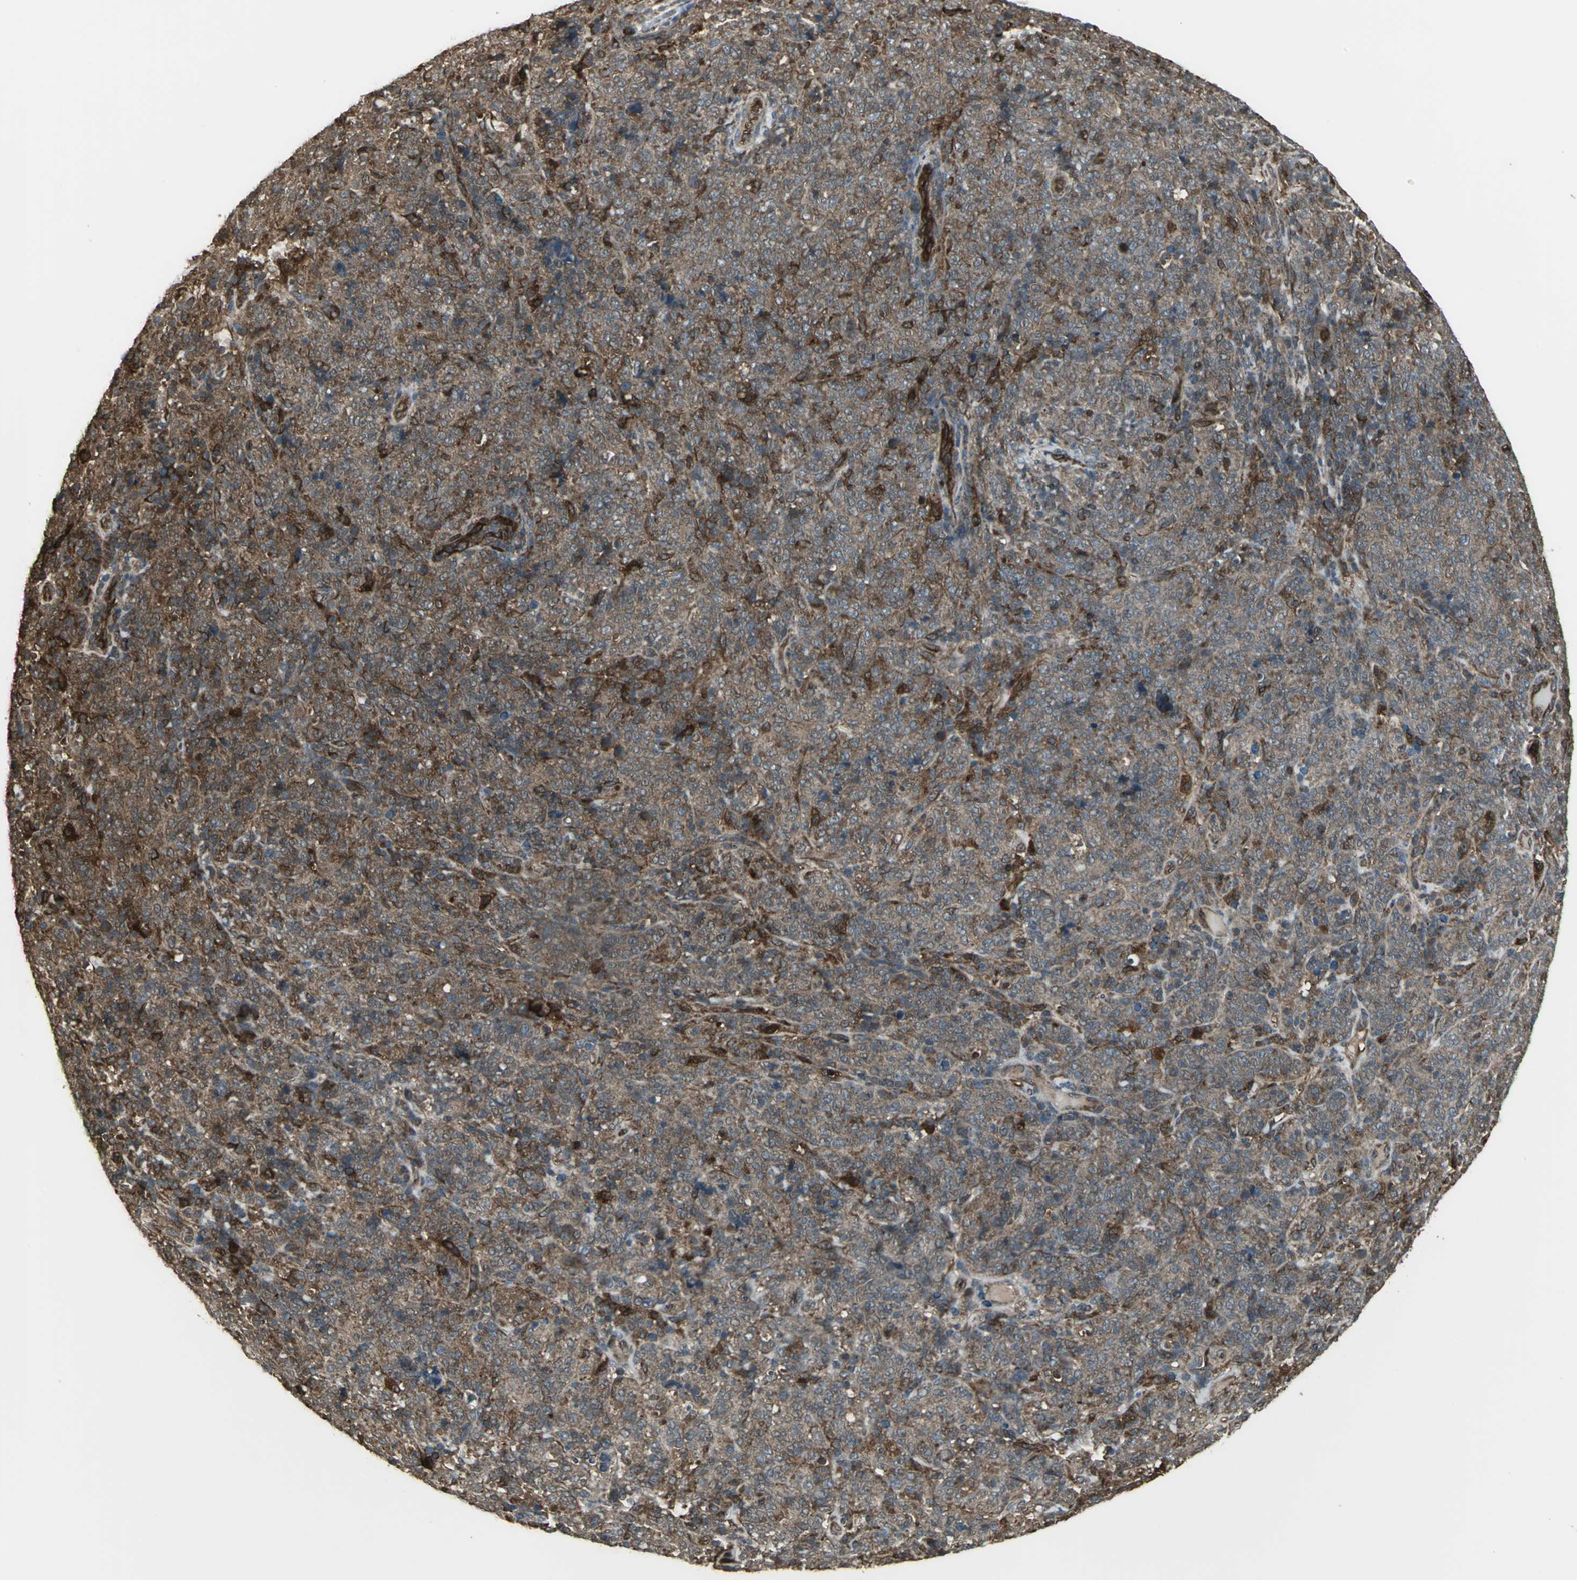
{"staining": {"intensity": "moderate", "quantity": ">75%", "location": "cytoplasmic/membranous"}, "tissue": "lymphoma", "cell_type": "Tumor cells", "image_type": "cancer", "snomed": [{"axis": "morphology", "description": "Malignant lymphoma, non-Hodgkin's type, High grade"}, {"axis": "topography", "description": "Tonsil"}], "caption": "A brown stain highlights moderate cytoplasmic/membranous positivity of a protein in lymphoma tumor cells. The protein is stained brown, and the nuclei are stained in blue (DAB (3,3'-diaminobenzidine) IHC with brightfield microscopy, high magnification).", "gene": "PRXL2B", "patient": {"sex": "female", "age": 36}}